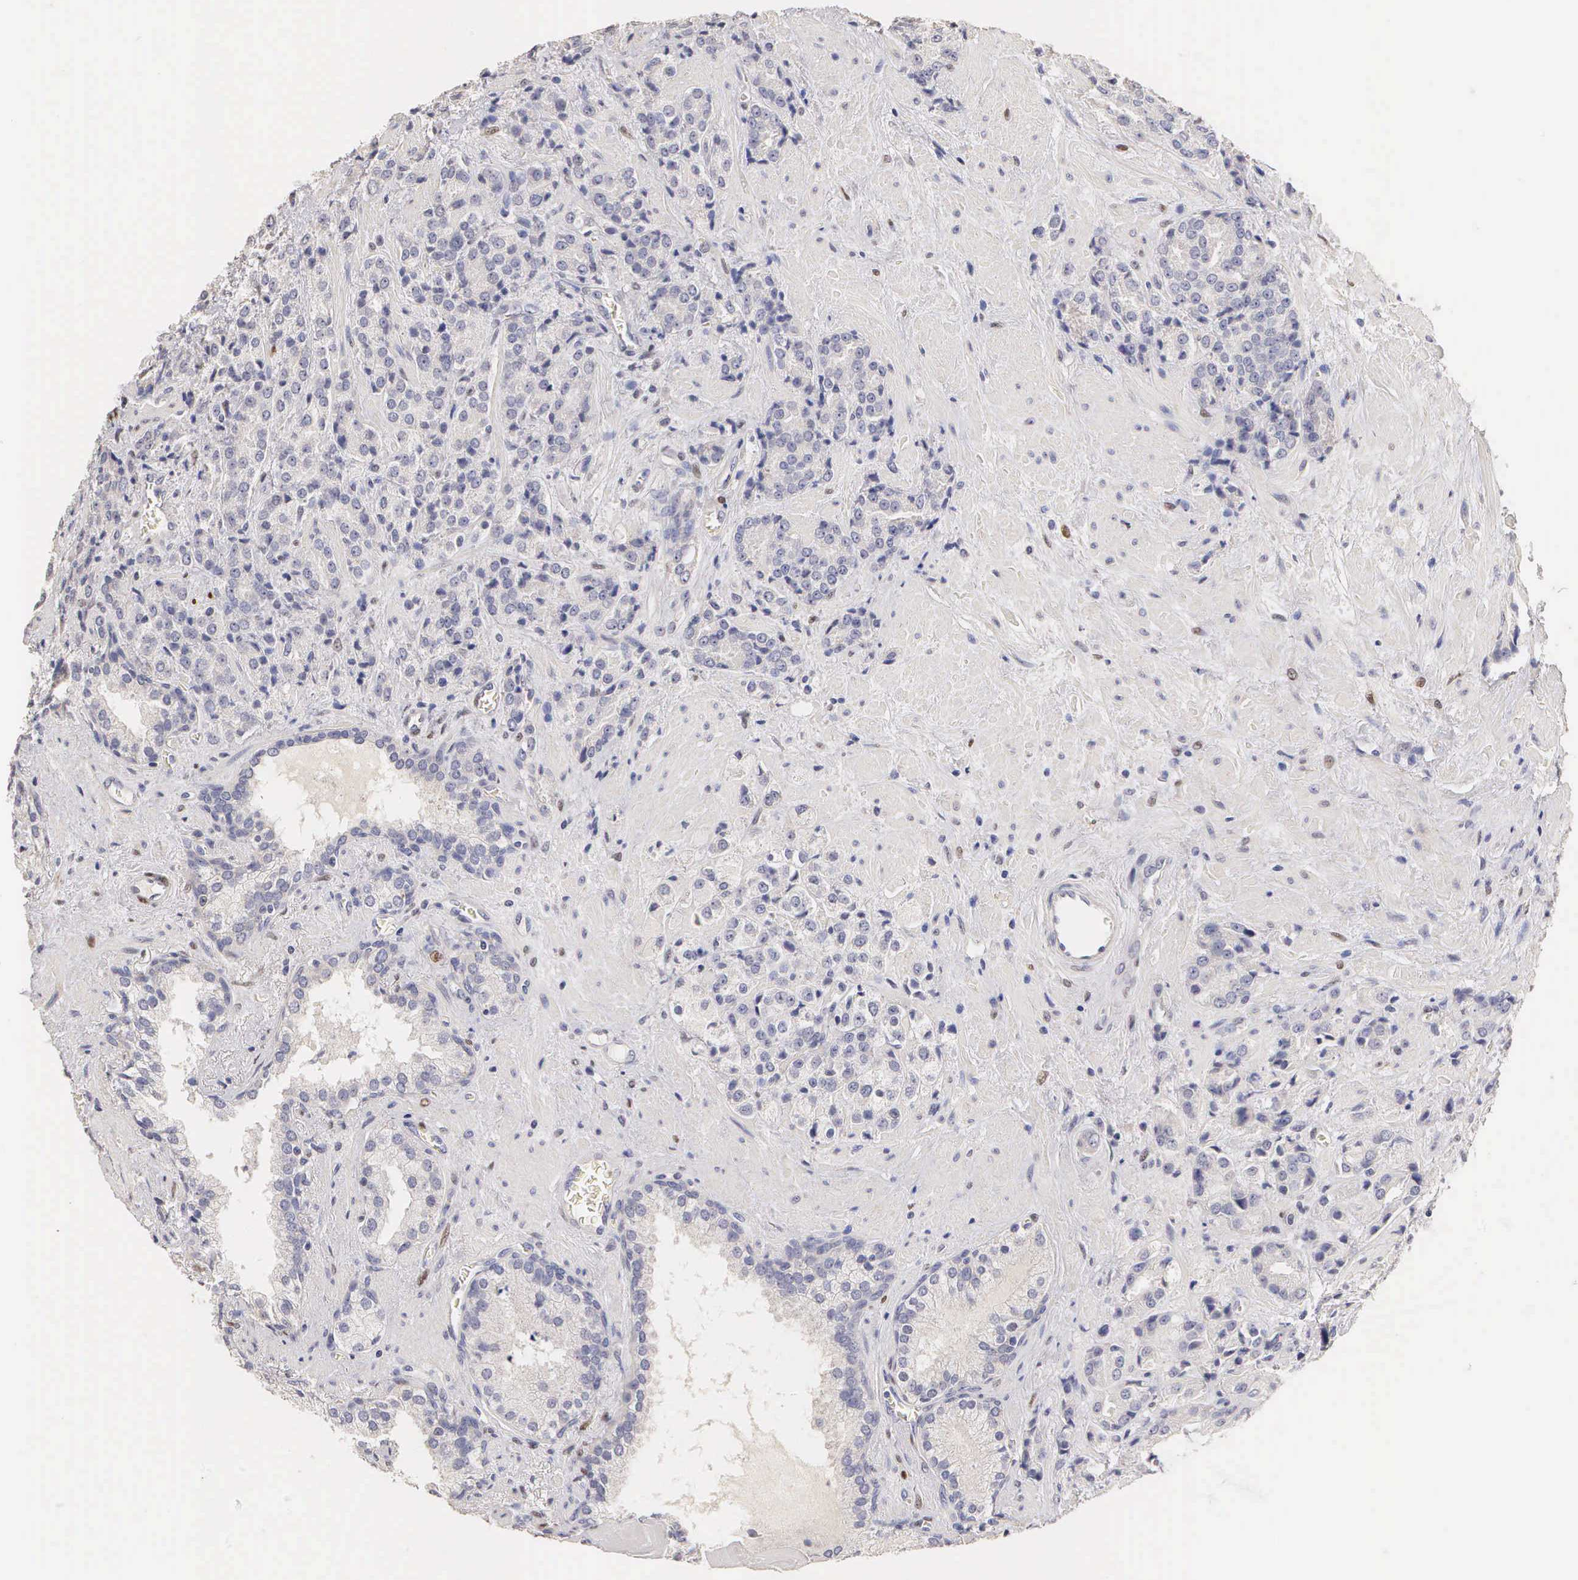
{"staining": {"intensity": "negative", "quantity": "none", "location": "none"}, "tissue": "prostate cancer", "cell_type": "Tumor cells", "image_type": "cancer", "snomed": [{"axis": "morphology", "description": "Adenocarcinoma, Medium grade"}, {"axis": "topography", "description": "Prostate"}], "caption": "Tumor cells are negative for protein expression in human prostate cancer.", "gene": "ESR1", "patient": {"sex": "male", "age": 70}}